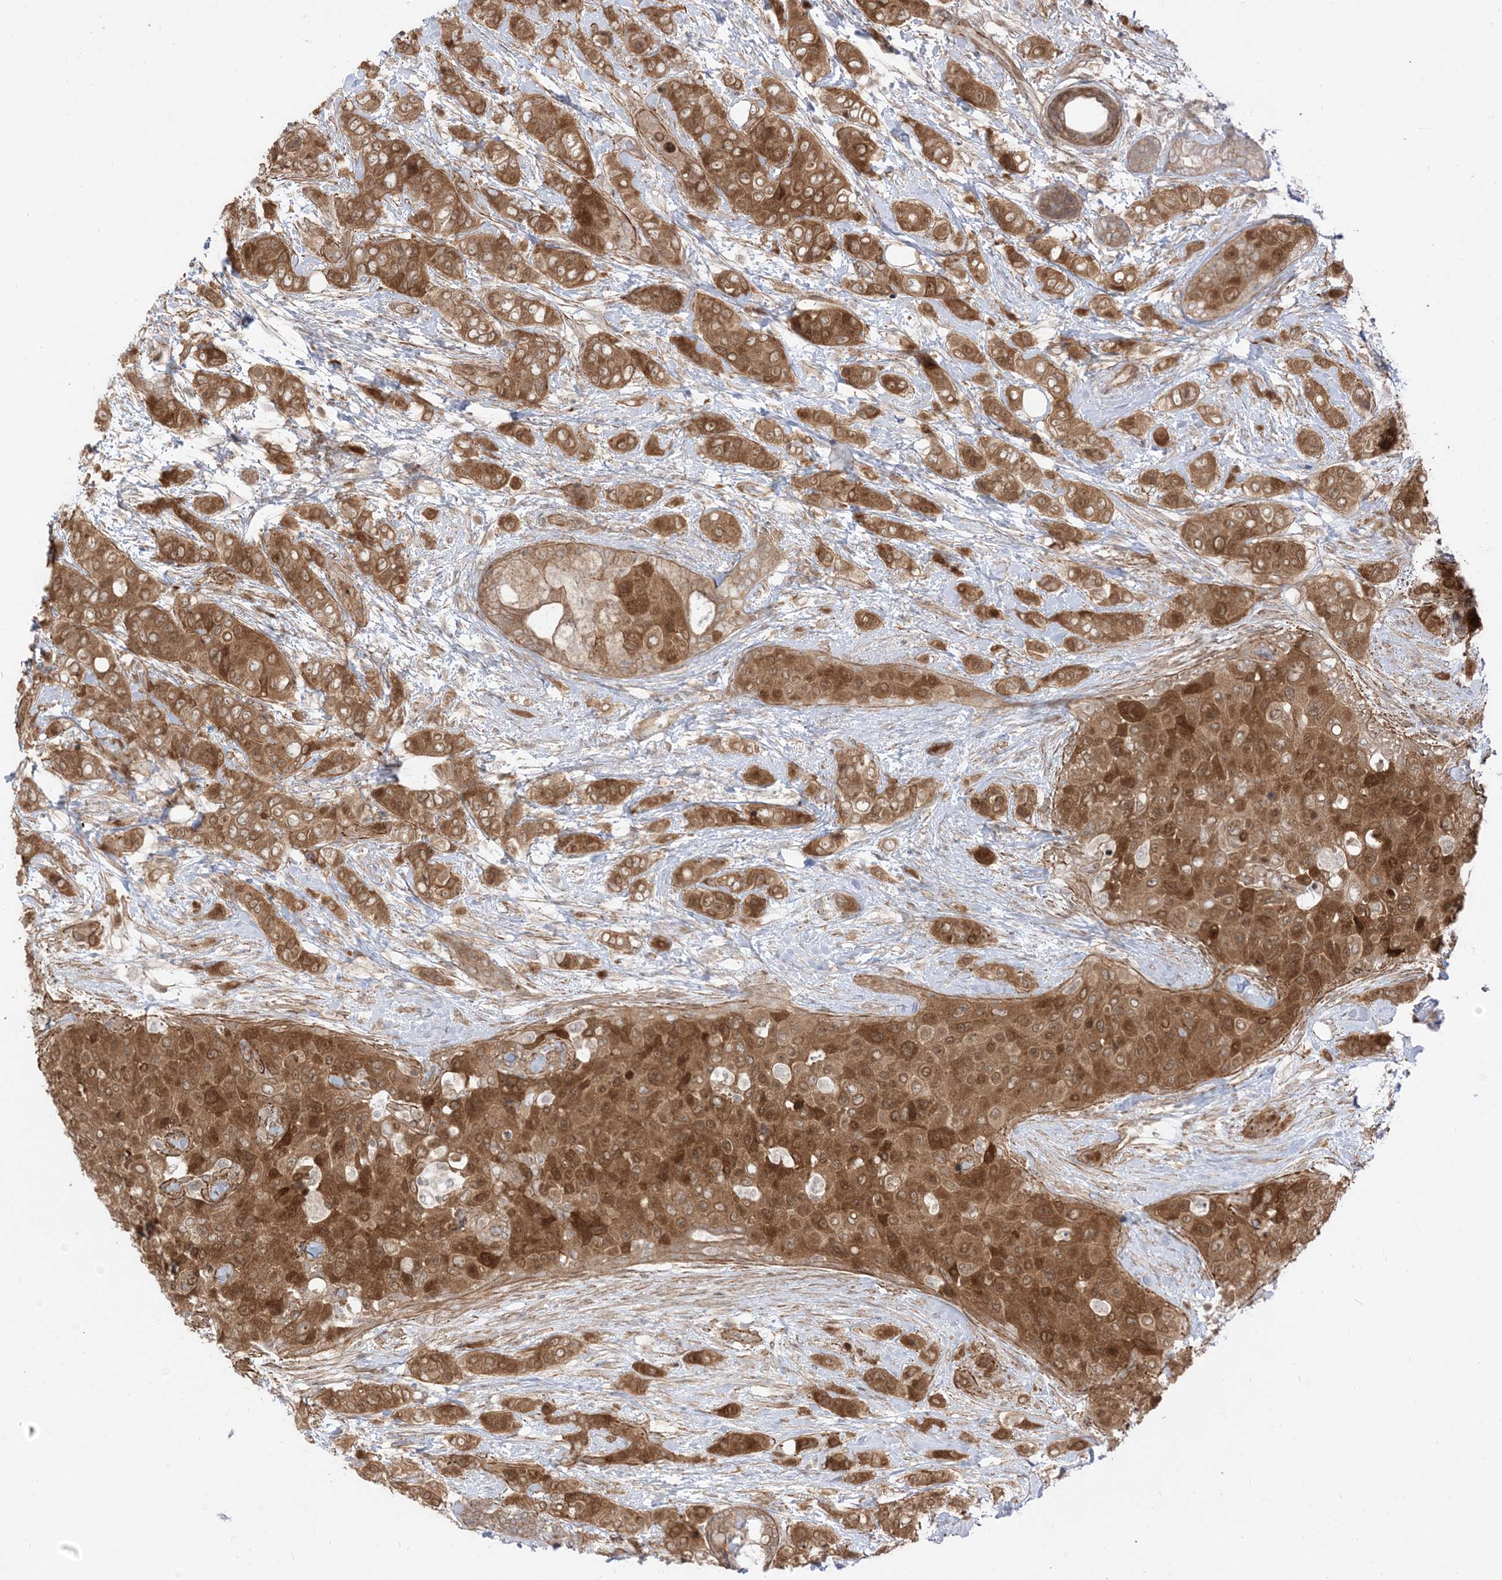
{"staining": {"intensity": "moderate", "quantity": ">75%", "location": "cytoplasmic/membranous,nuclear"}, "tissue": "breast cancer", "cell_type": "Tumor cells", "image_type": "cancer", "snomed": [{"axis": "morphology", "description": "Lobular carcinoma"}, {"axis": "topography", "description": "Breast"}], "caption": "Immunohistochemistry (IHC) staining of breast cancer (lobular carcinoma), which displays medium levels of moderate cytoplasmic/membranous and nuclear positivity in approximately >75% of tumor cells indicating moderate cytoplasmic/membranous and nuclear protein positivity. The staining was performed using DAB (3,3'-diaminobenzidine) (brown) for protein detection and nuclei were counterstained in hematoxylin (blue).", "gene": "TBCC", "patient": {"sex": "female", "age": 51}}